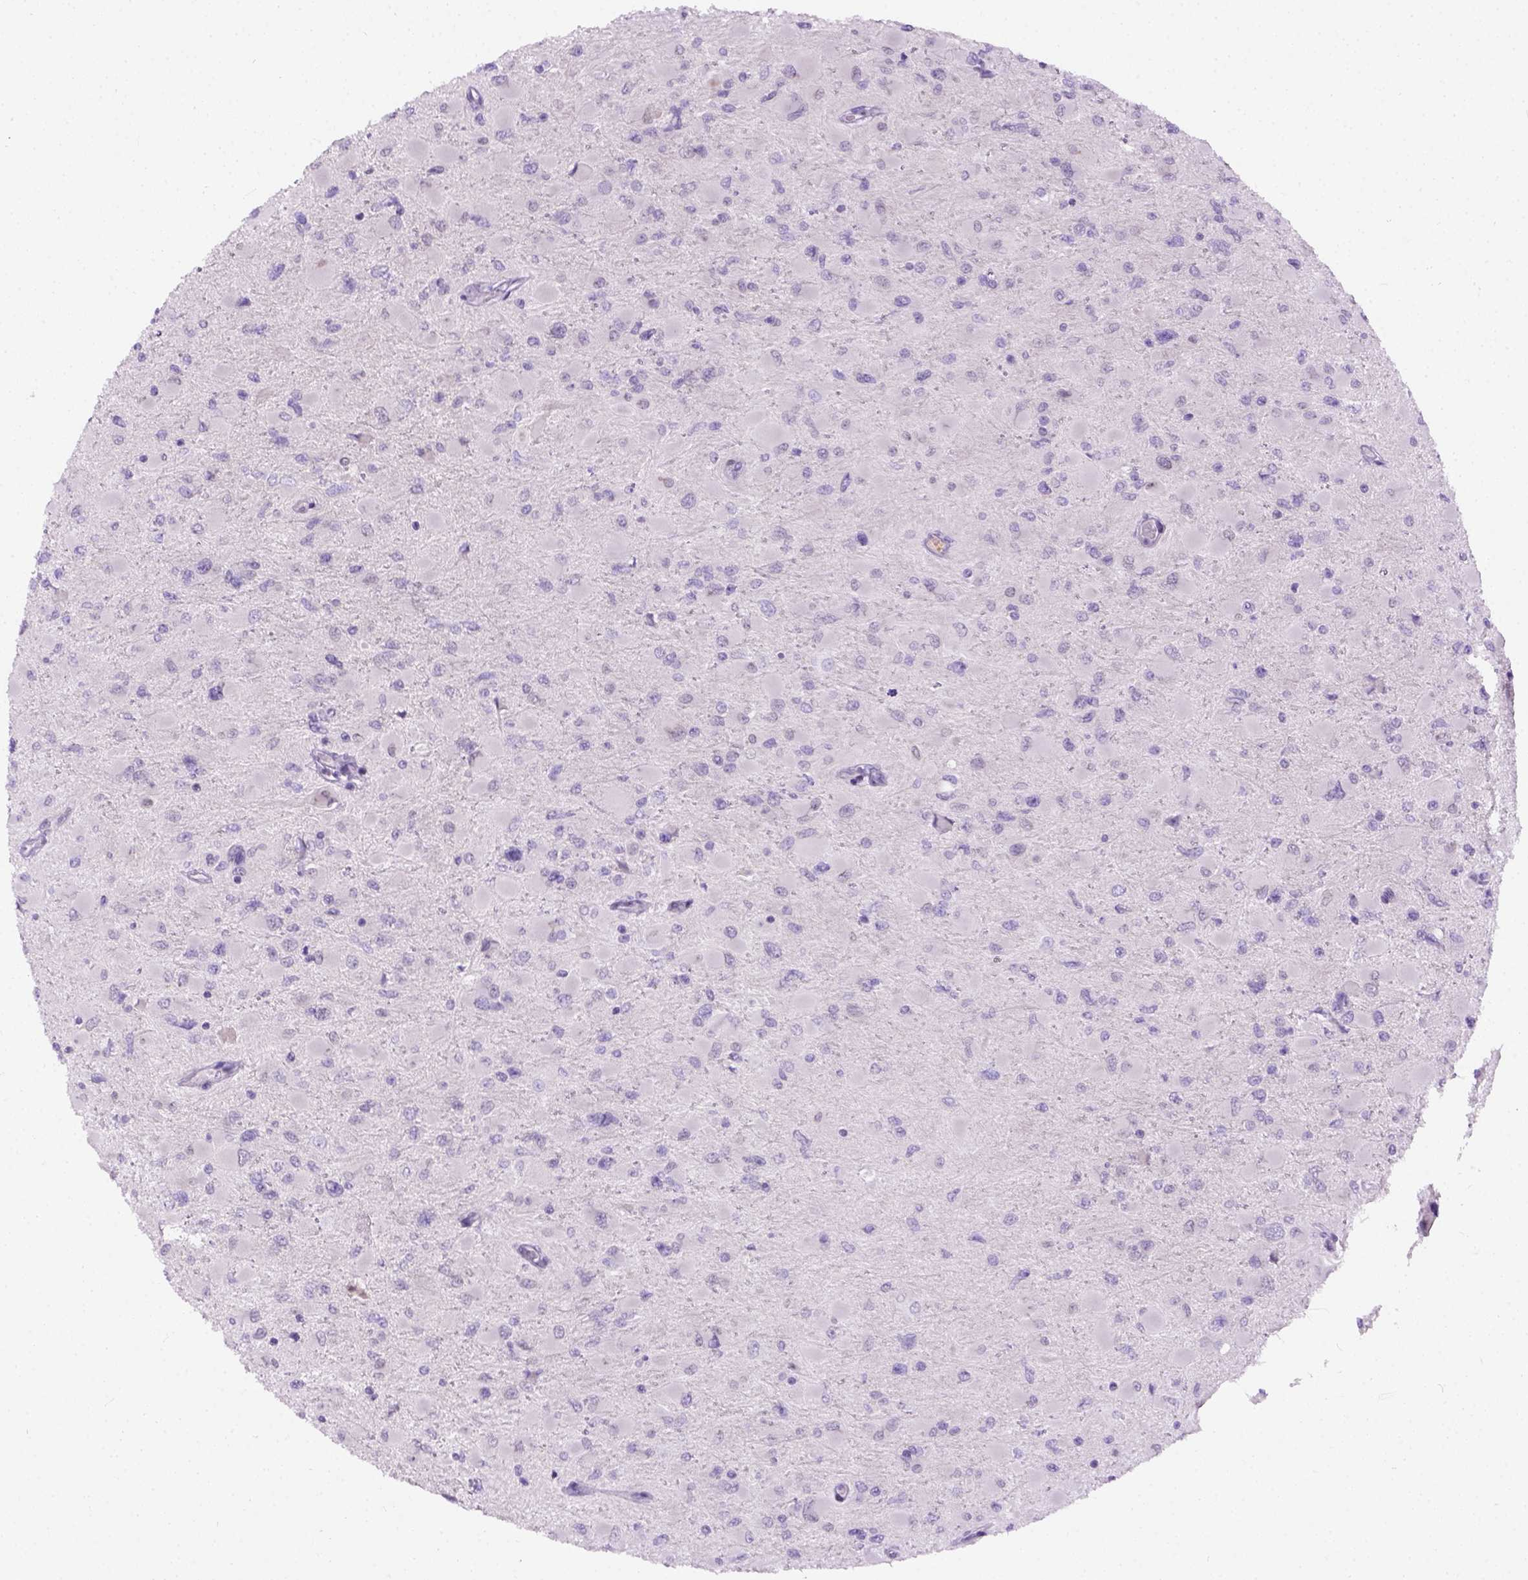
{"staining": {"intensity": "negative", "quantity": "none", "location": "none"}, "tissue": "glioma", "cell_type": "Tumor cells", "image_type": "cancer", "snomed": [{"axis": "morphology", "description": "Glioma, malignant, High grade"}, {"axis": "topography", "description": "Cerebral cortex"}], "caption": "DAB immunohistochemical staining of human malignant high-grade glioma demonstrates no significant staining in tumor cells.", "gene": "FAM184B", "patient": {"sex": "female", "age": 36}}